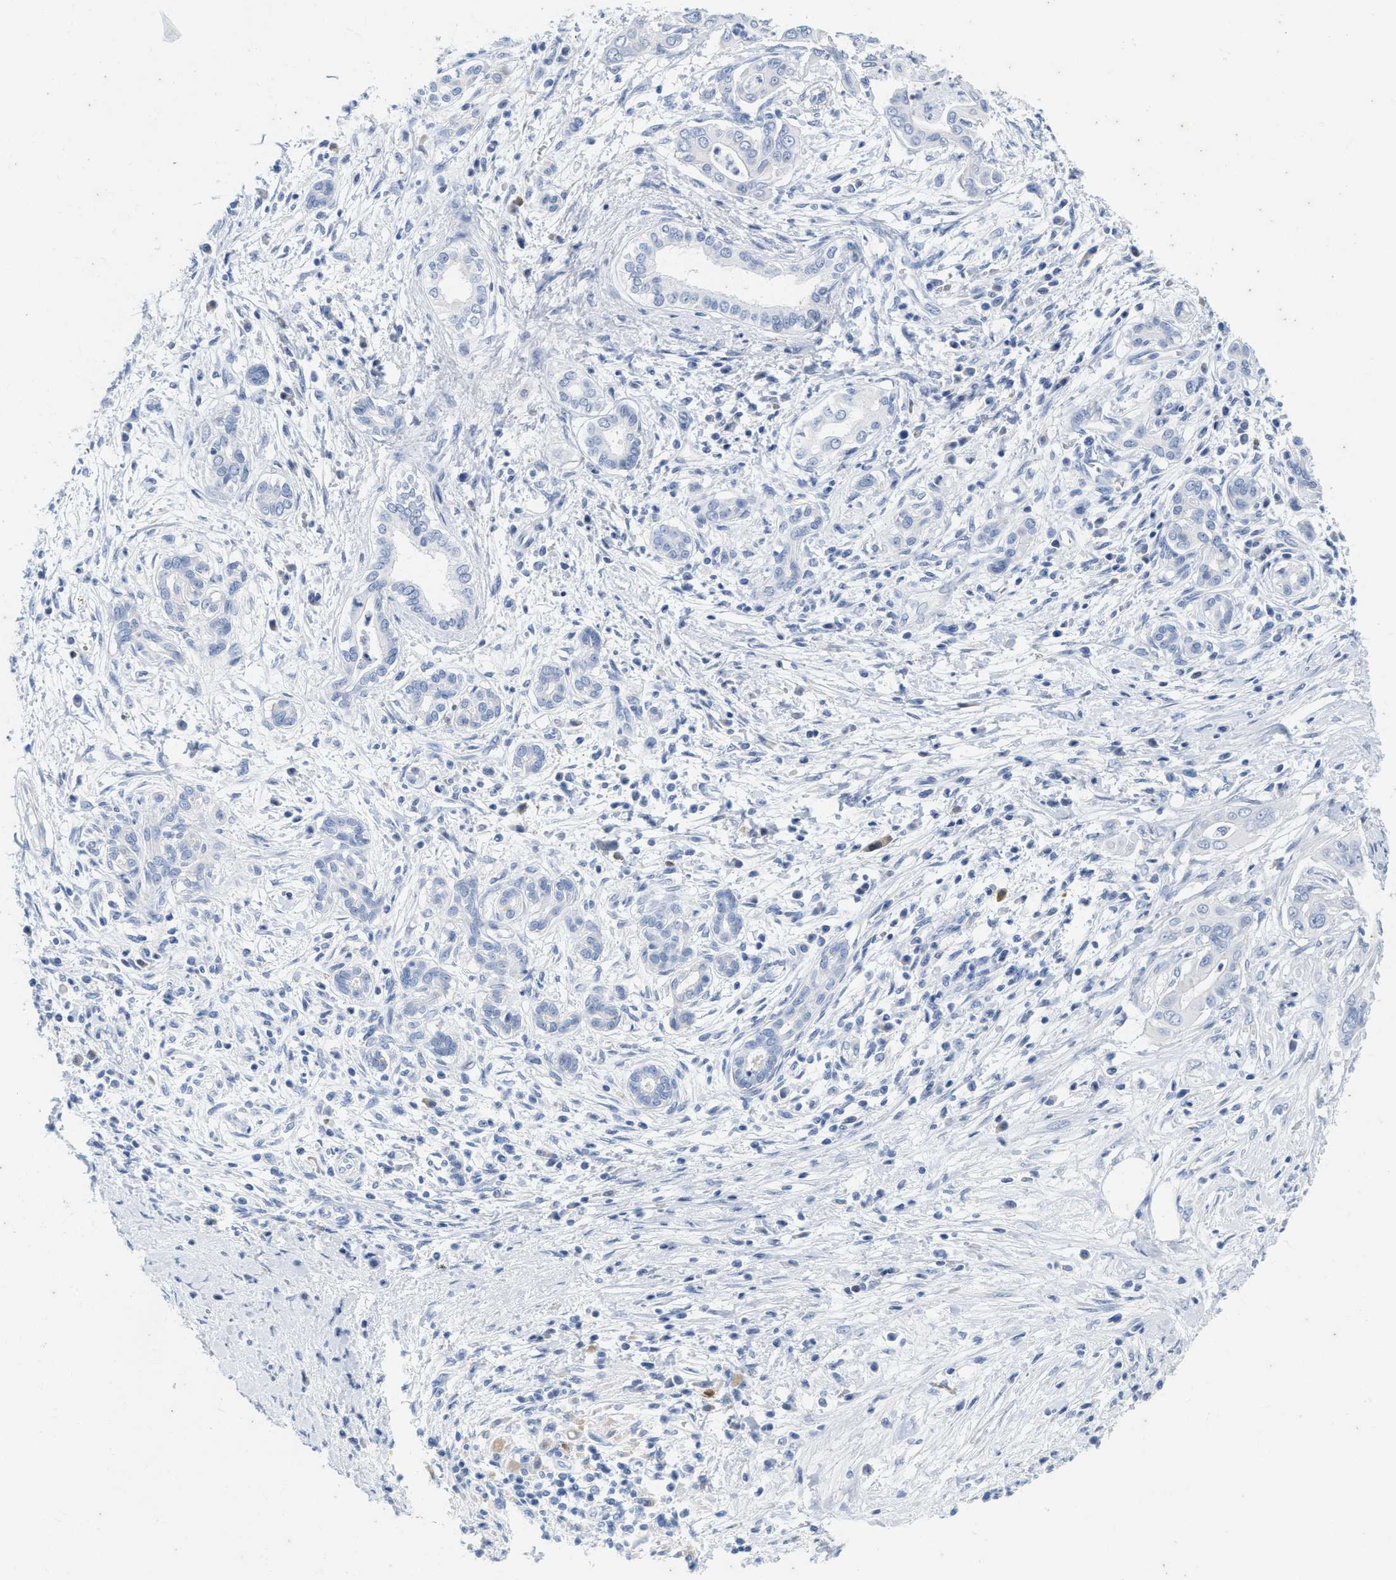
{"staining": {"intensity": "negative", "quantity": "none", "location": "none"}, "tissue": "pancreatic cancer", "cell_type": "Tumor cells", "image_type": "cancer", "snomed": [{"axis": "morphology", "description": "Adenocarcinoma, NOS"}, {"axis": "topography", "description": "Pancreas"}], "caption": "Protein analysis of pancreatic cancer (adenocarcinoma) shows no significant staining in tumor cells.", "gene": "ABCB11", "patient": {"sex": "male", "age": 58}}